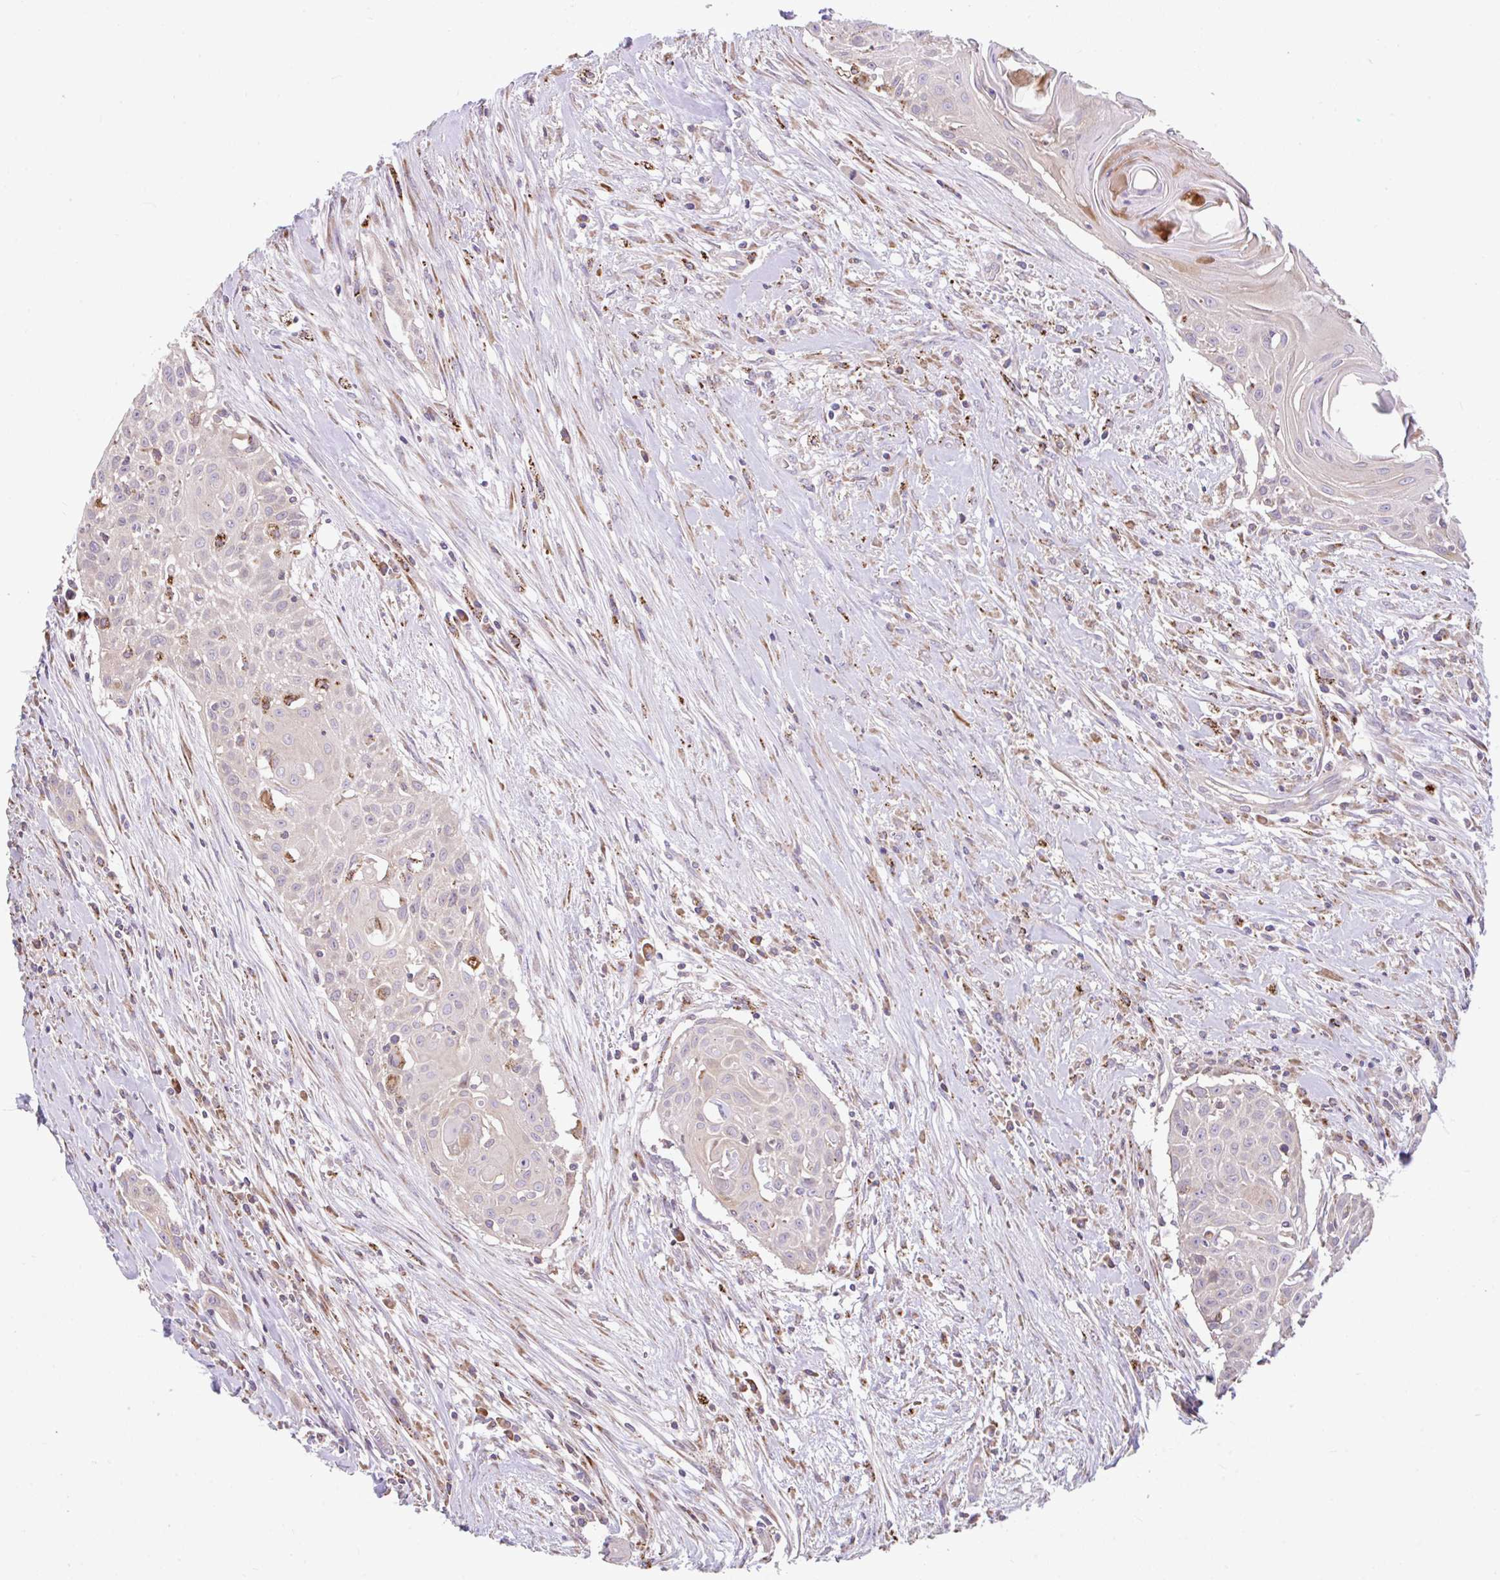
{"staining": {"intensity": "weak", "quantity": "<25%", "location": "cytoplasmic/membranous"}, "tissue": "head and neck cancer", "cell_type": "Tumor cells", "image_type": "cancer", "snomed": [{"axis": "morphology", "description": "Squamous cell carcinoma, NOS"}, {"axis": "topography", "description": "Lymph node"}, {"axis": "topography", "description": "Salivary gland"}, {"axis": "topography", "description": "Head-Neck"}], "caption": "Immunohistochemistry (IHC) of human head and neck cancer reveals no staining in tumor cells.", "gene": "RALBP1", "patient": {"sex": "female", "age": 74}}